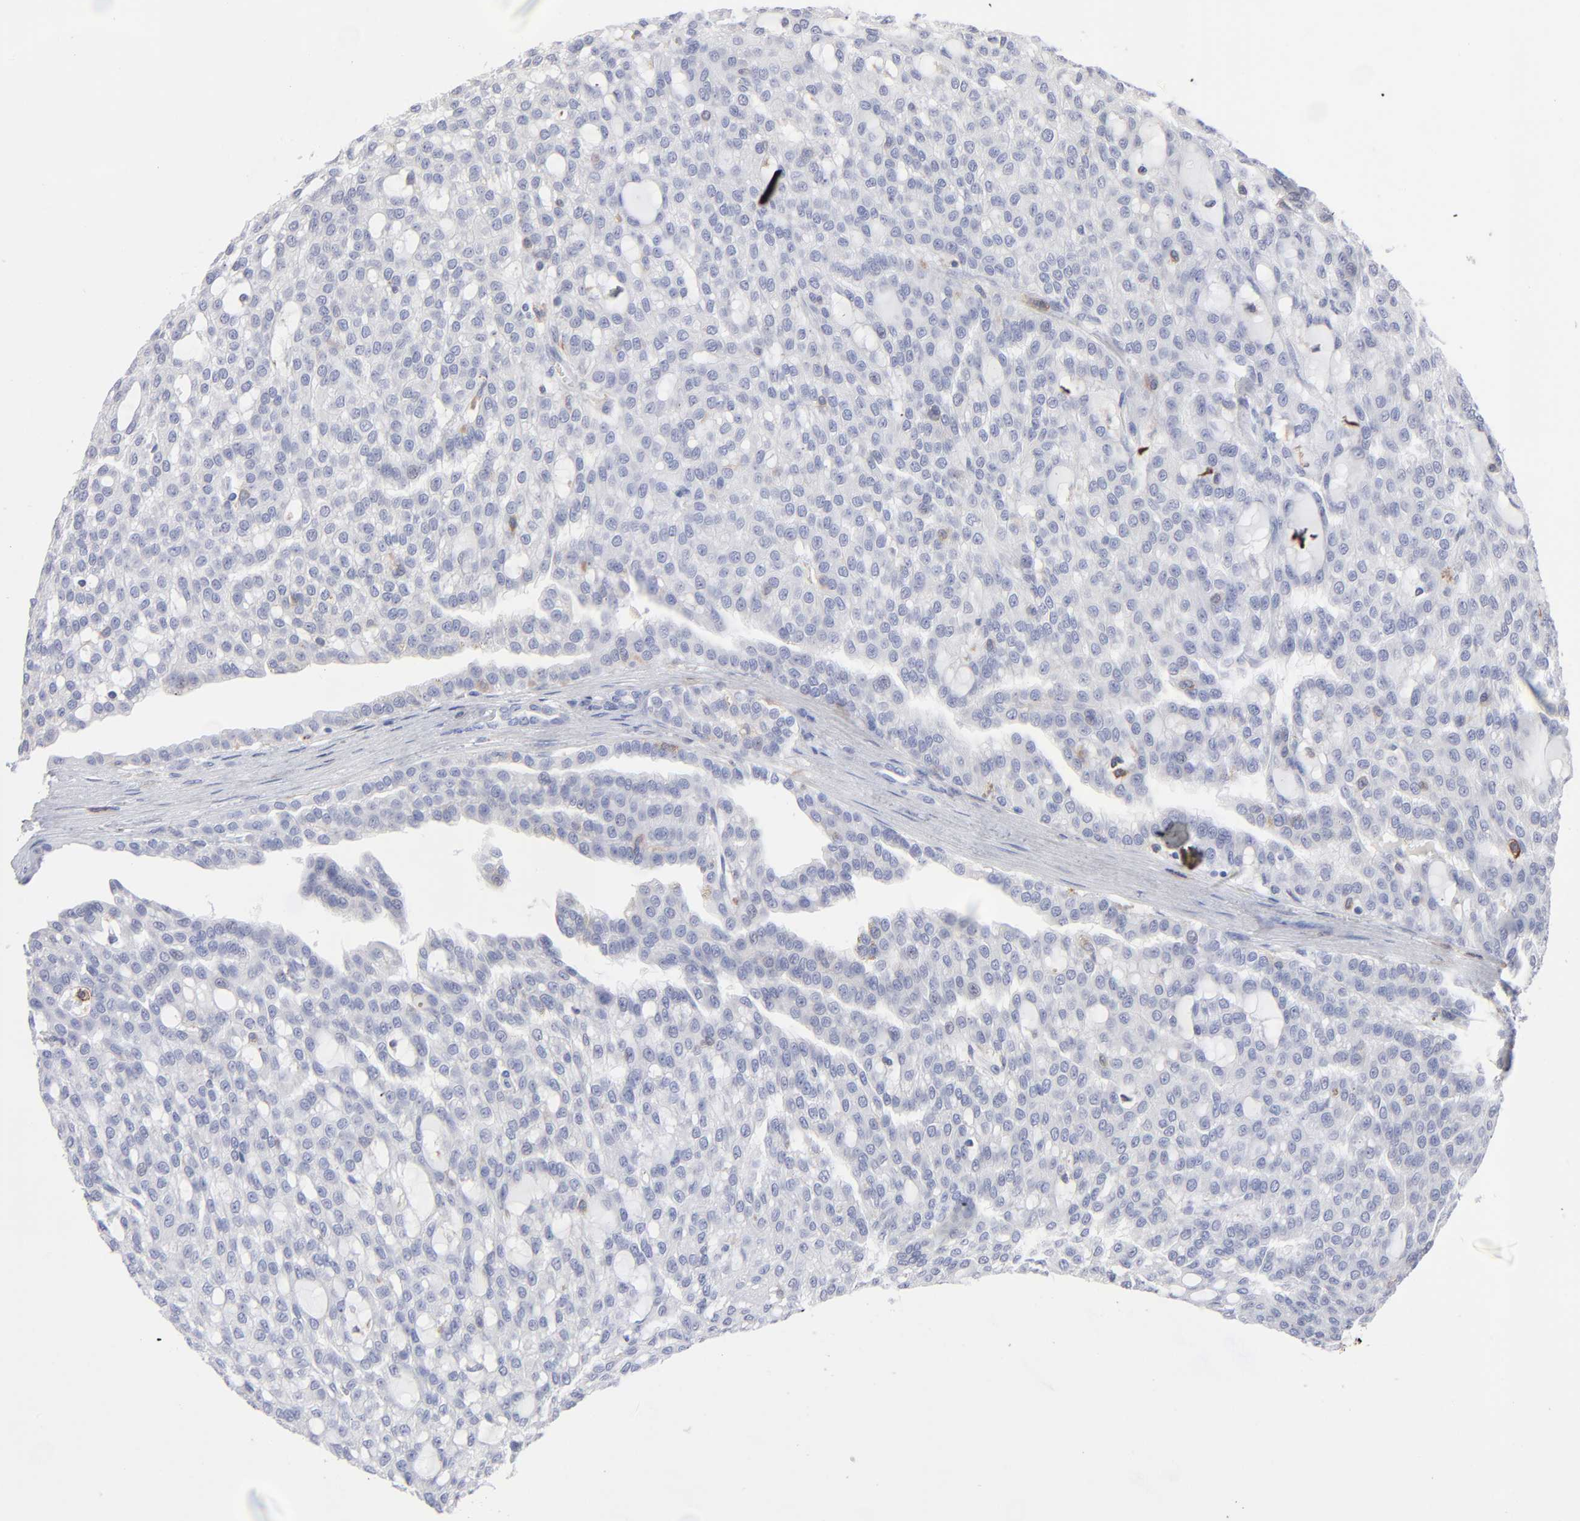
{"staining": {"intensity": "negative", "quantity": "none", "location": "none"}, "tissue": "renal cancer", "cell_type": "Tumor cells", "image_type": "cancer", "snomed": [{"axis": "morphology", "description": "Adenocarcinoma, NOS"}, {"axis": "topography", "description": "Kidney"}], "caption": "Renal cancer was stained to show a protein in brown. There is no significant positivity in tumor cells.", "gene": "LAT2", "patient": {"sex": "male", "age": 63}}